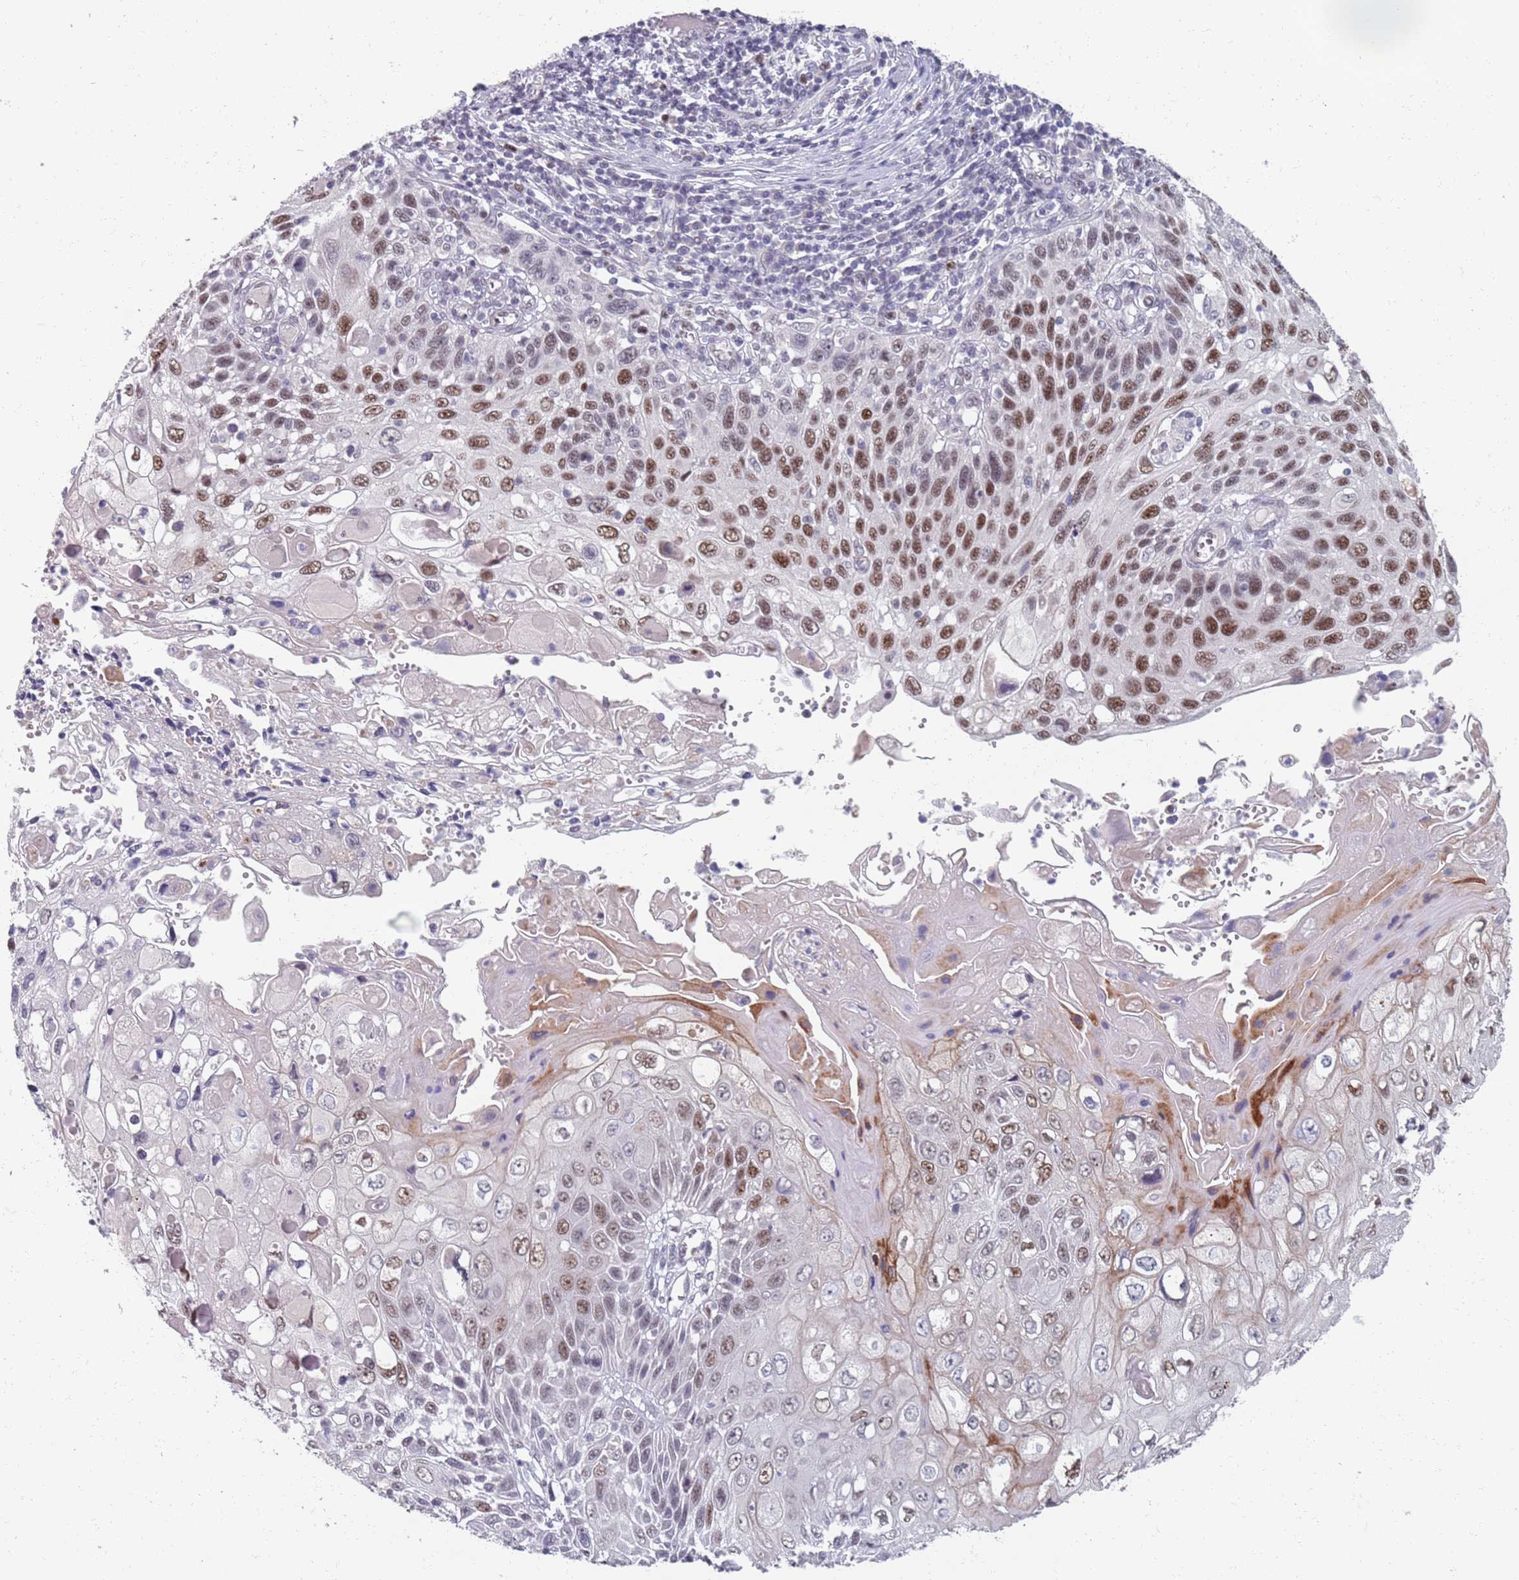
{"staining": {"intensity": "moderate", "quantity": "25%-75%", "location": "nuclear"}, "tissue": "cervical cancer", "cell_type": "Tumor cells", "image_type": "cancer", "snomed": [{"axis": "morphology", "description": "Squamous cell carcinoma, NOS"}, {"axis": "topography", "description": "Cervix"}], "caption": "About 25%-75% of tumor cells in cervical cancer exhibit moderate nuclear protein expression as visualized by brown immunohistochemical staining.", "gene": "SAMD1", "patient": {"sex": "female", "age": 70}}